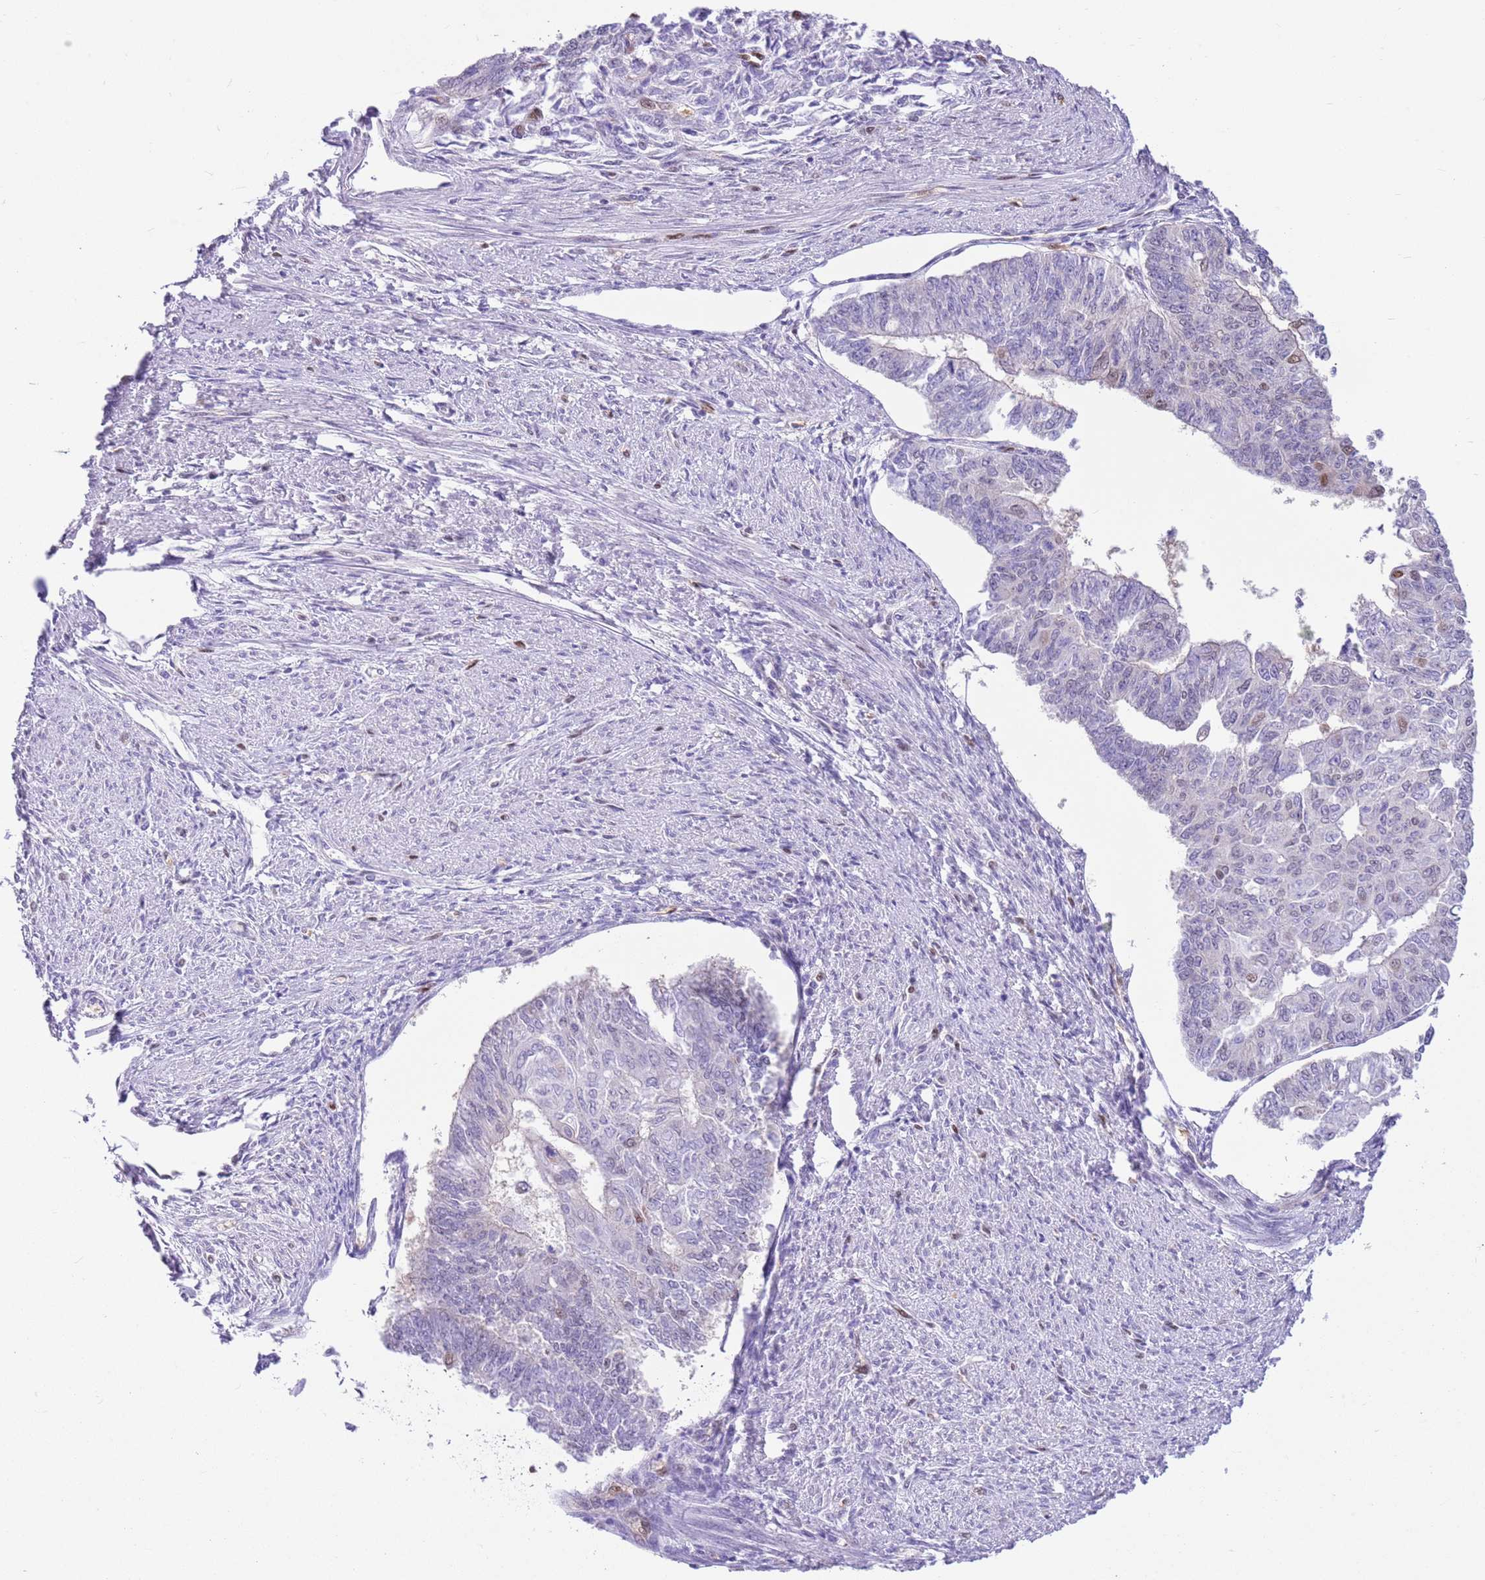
{"staining": {"intensity": "moderate", "quantity": "<25%", "location": "nuclear"}, "tissue": "endometrial cancer", "cell_type": "Tumor cells", "image_type": "cancer", "snomed": [{"axis": "morphology", "description": "Adenocarcinoma, NOS"}, {"axis": "topography", "description": "Endometrium"}], "caption": "Approximately <25% of tumor cells in human endometrial cancer (adenocarcinoma) exhibit moderate nuclear protein expression as visualized by brown immunohistochemical staining.", "gene": "DDI2", "patient": {"sex": "female", "age": 32}}